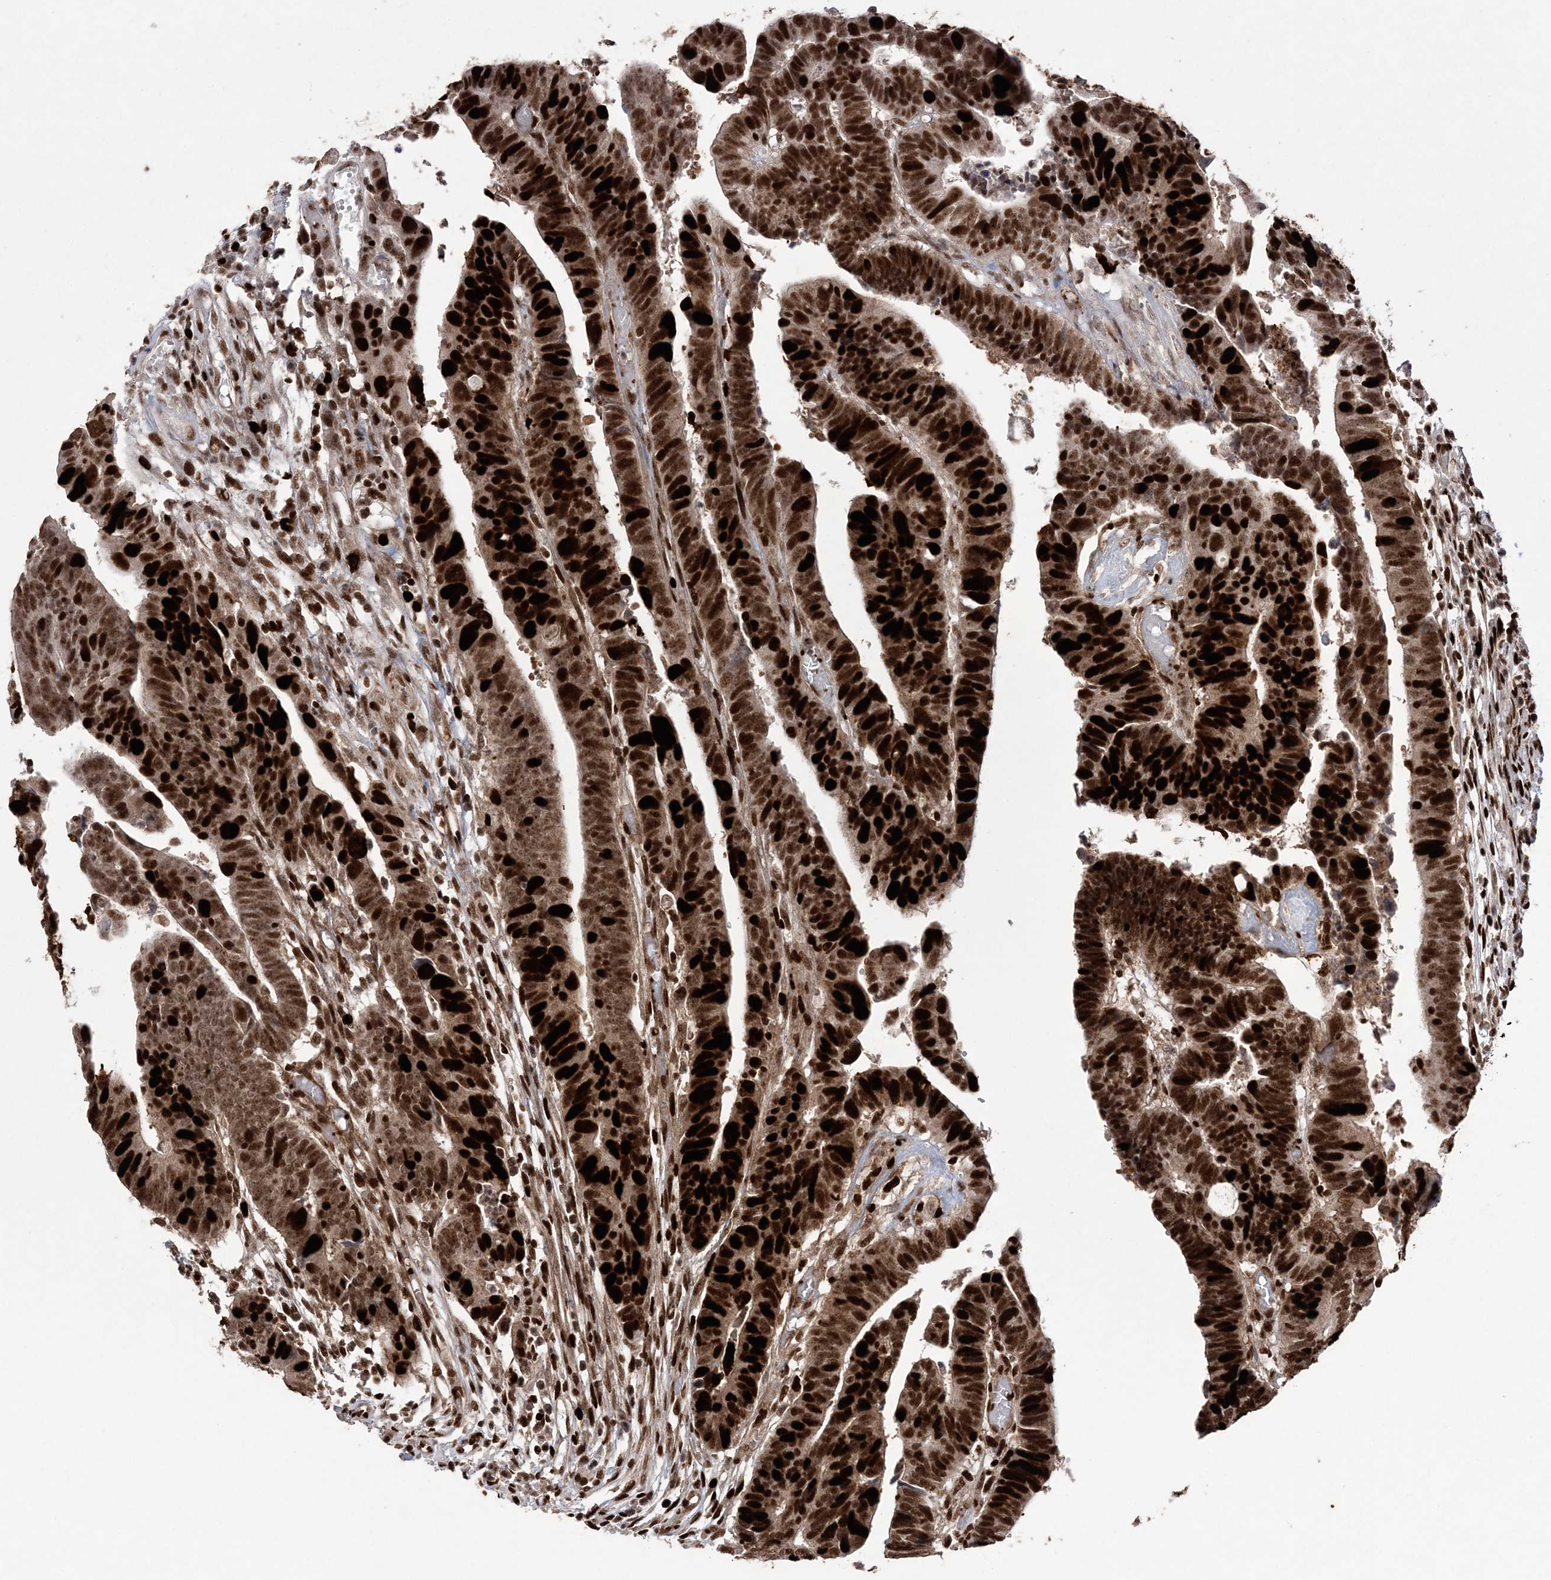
{"staining": {"intensity": "strong", "quantity": ">75%", "location": "nuclear"}, "tissue": "colorectal cancer", "cell_type": "Tumor cells", "image_type": "cancer", "snomed": [{"axis": "morphology", "description": "Adenocarcinoma, NOS"}, {"axis": "topography", "description": "Rectum"}], "caption": "This histopathology image shows immunohistochemistry staining of human colorectal adenocarcinoma, with high strong nuclear expression in about >75% of tumor cells.", "gene": "LIG1", "patient": {"sex": "female", "age": 65}}